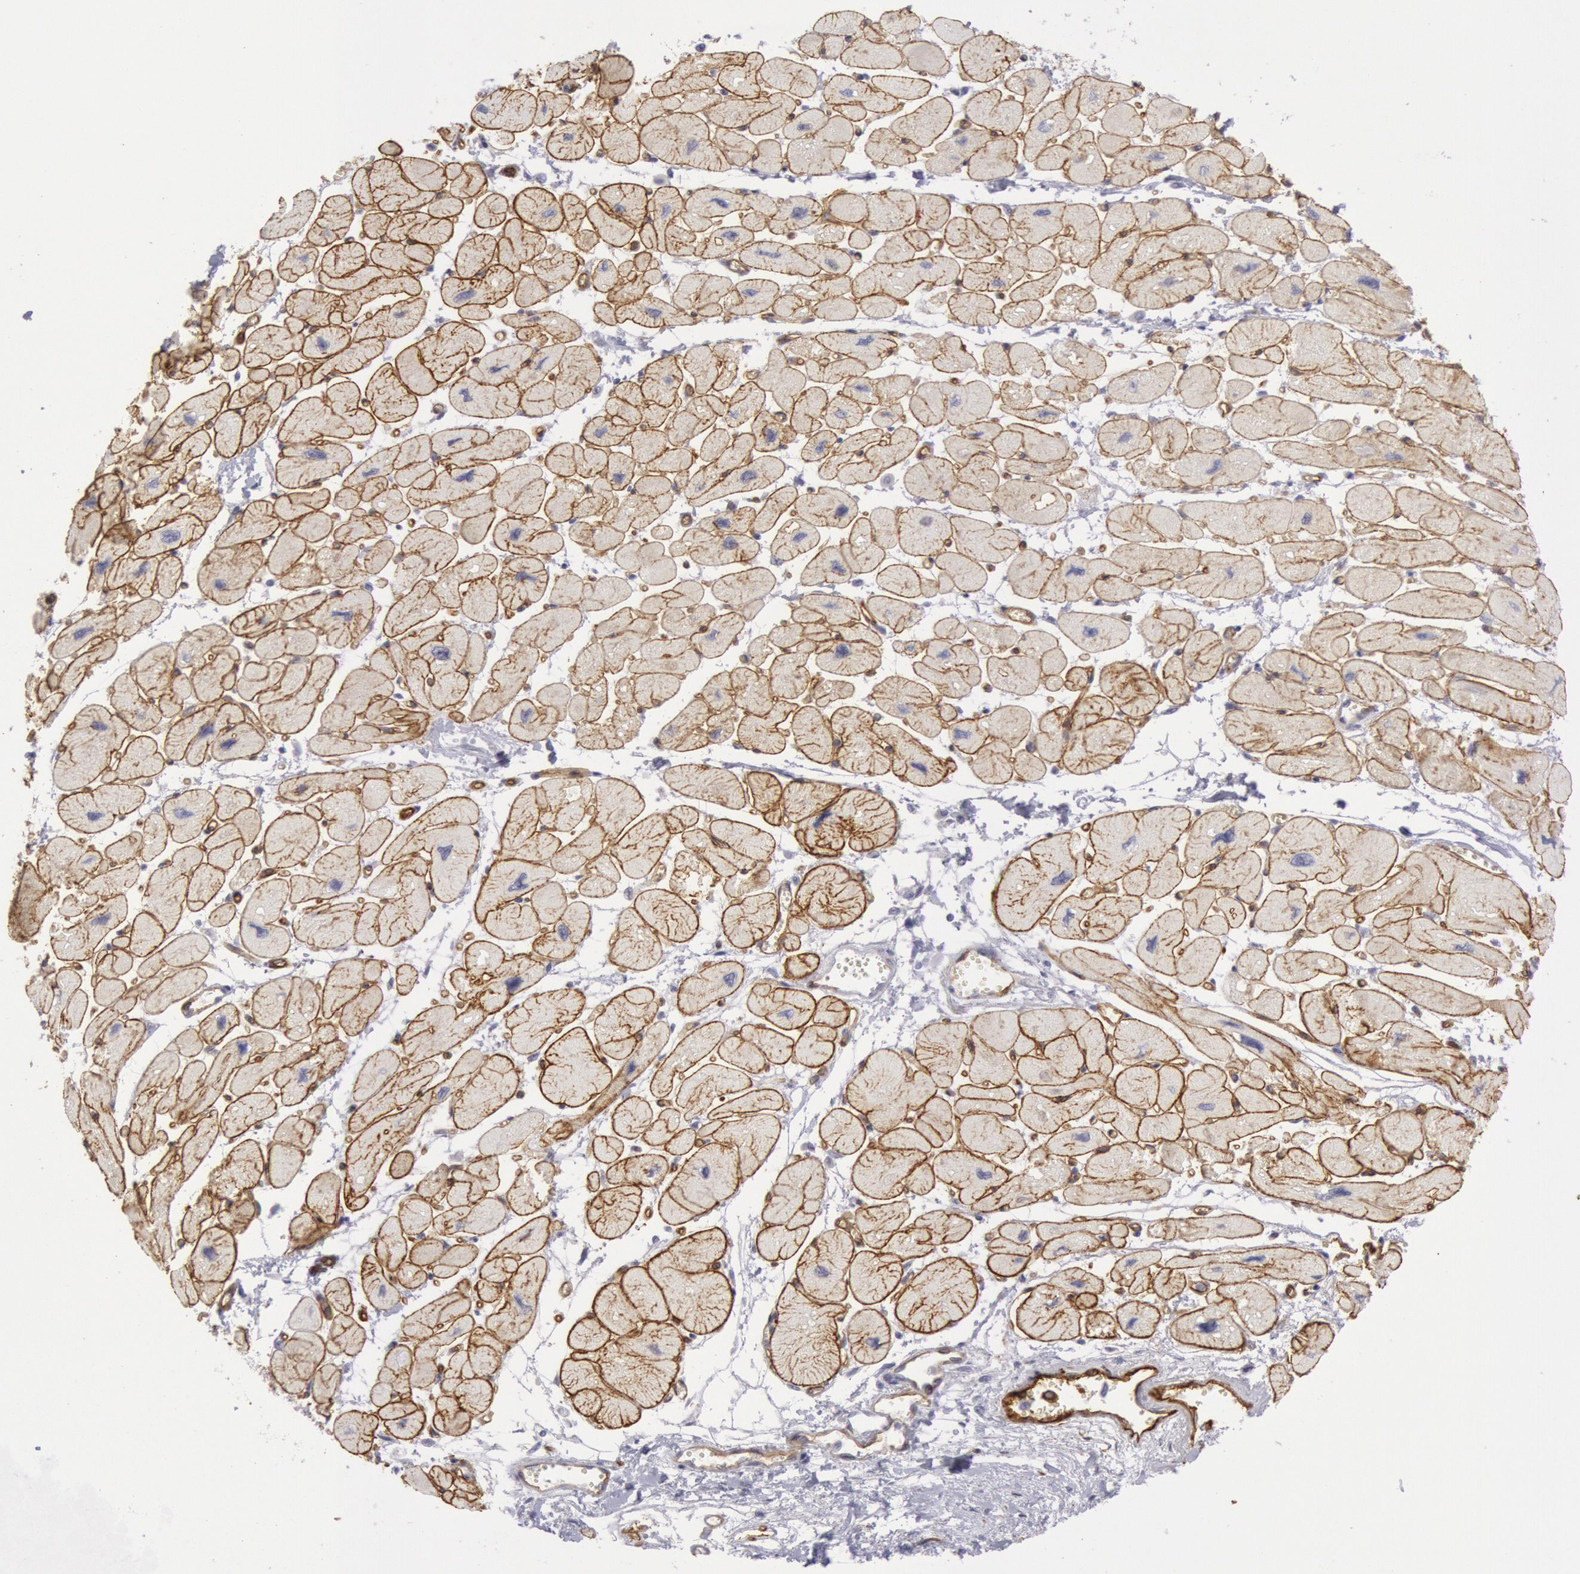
{"staining": {"intensity": "moderate", "quantity": ">75%", "location": "cytoplasmic/membranous"}, "tissue": "heart muscle", "cell_type": "Cardiomyocytes", "image_type": "normal", "snomed": [{"axis": "morphology", "description": "Normal tissue, NOS"}, {"axis": "topography", "description": "Heart"}], "caption": "Immunohistochemical staining of unremarkable human heart muscle exhibits moderate cytoplasmic/membranous protein expression in about >75% of cardiomyocytes. Nuclei are stained in blue.", "gene": "CDH13", "patient": {"sex": "female", "age": 54}}